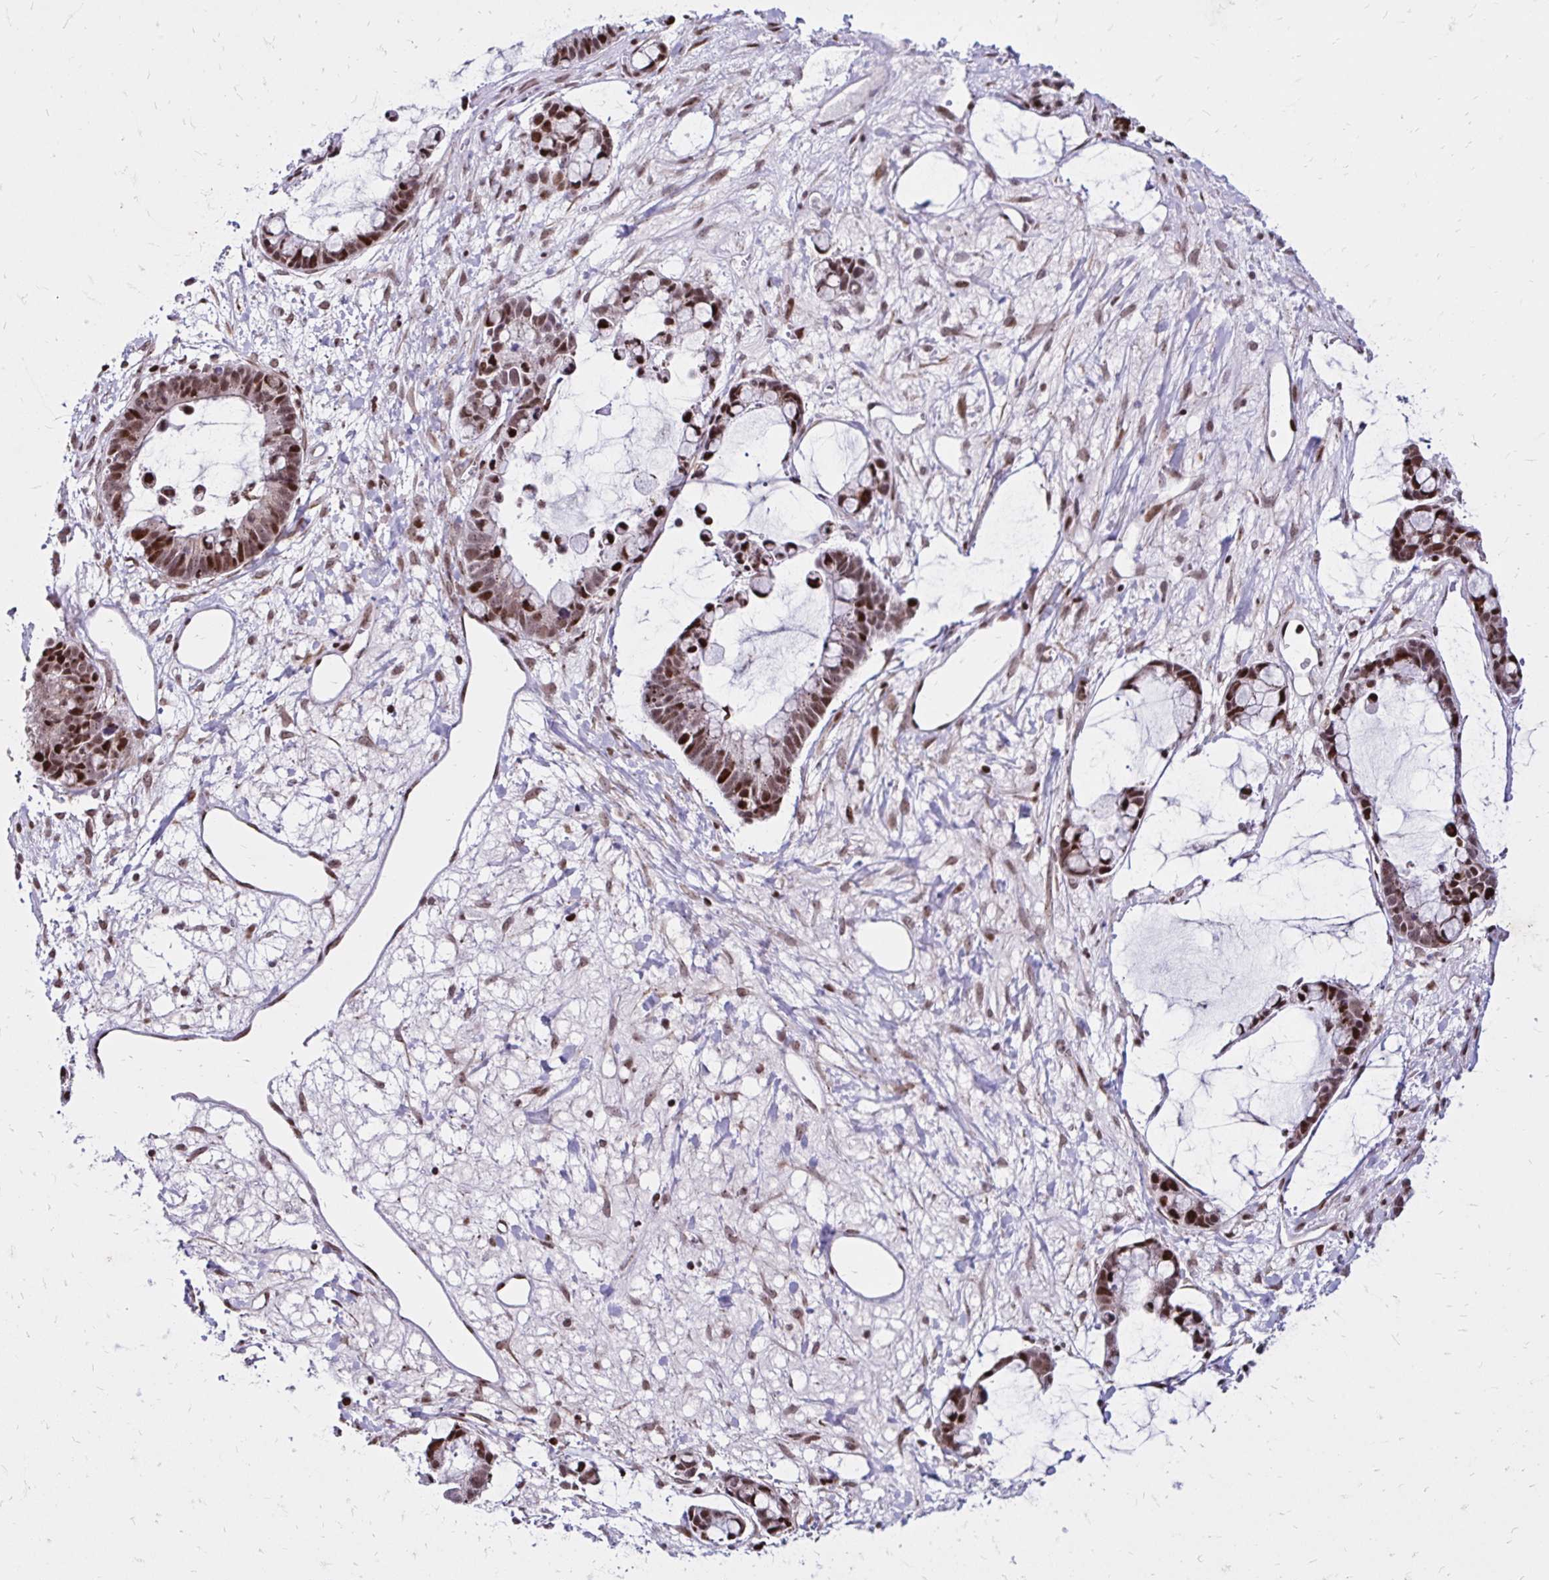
{"staining": {"intensity": "moderate", "quantity": ">75%", "location": "nuclear"}, "tissue": "ovarian cancer", "cell_type": "Tumor cells", "image_type": "cancer", "snomed": [{"axis": "morphology", "description": "Cystadenocarcinoma, mucinous, NOS"}, {"axis": "topography", "description": "Ovary"}], "caption": "Approximately >75% of tumor cells in human ovarian mucinous cystadenocarcinoma exhibit moderate nuclear protein expression as visualized by brown immunohistochemical staining.", "gene": "TOB1", "patient": {"sex": "female", "age": 63}}